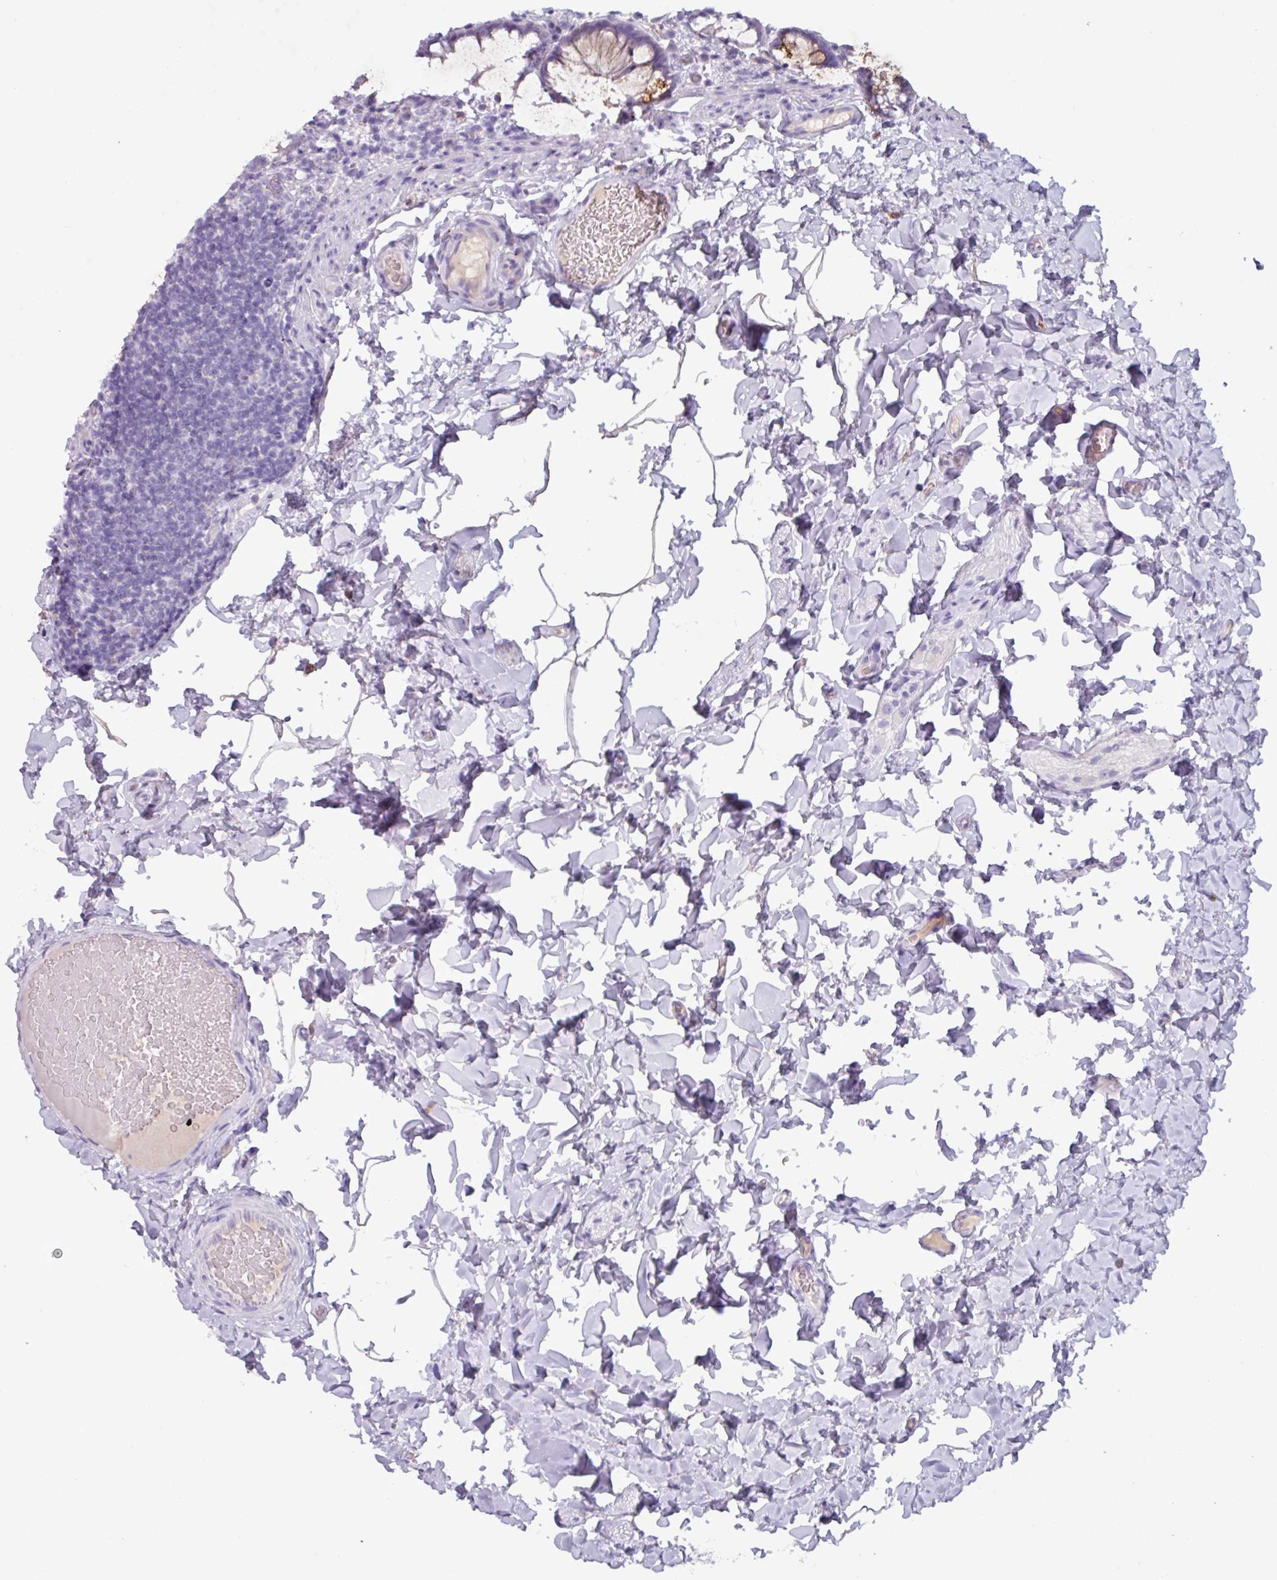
{"staining": {"intensity": "negative", "quantity": "none", "location": "none"}, "tissue": "colon", "cell_type": "Endothelial cells", "image_type": "normal", "snomed": [{"axis": "morphology", "description": "Normal tissue, NOS"}, {"axis": "topography", "description": "Colon"}], "caption": "IHC of benign human colon shows no positivity in endothelial cells.", "gene": "OR2T10", "patient": {"sex": "male", "age": 46}}